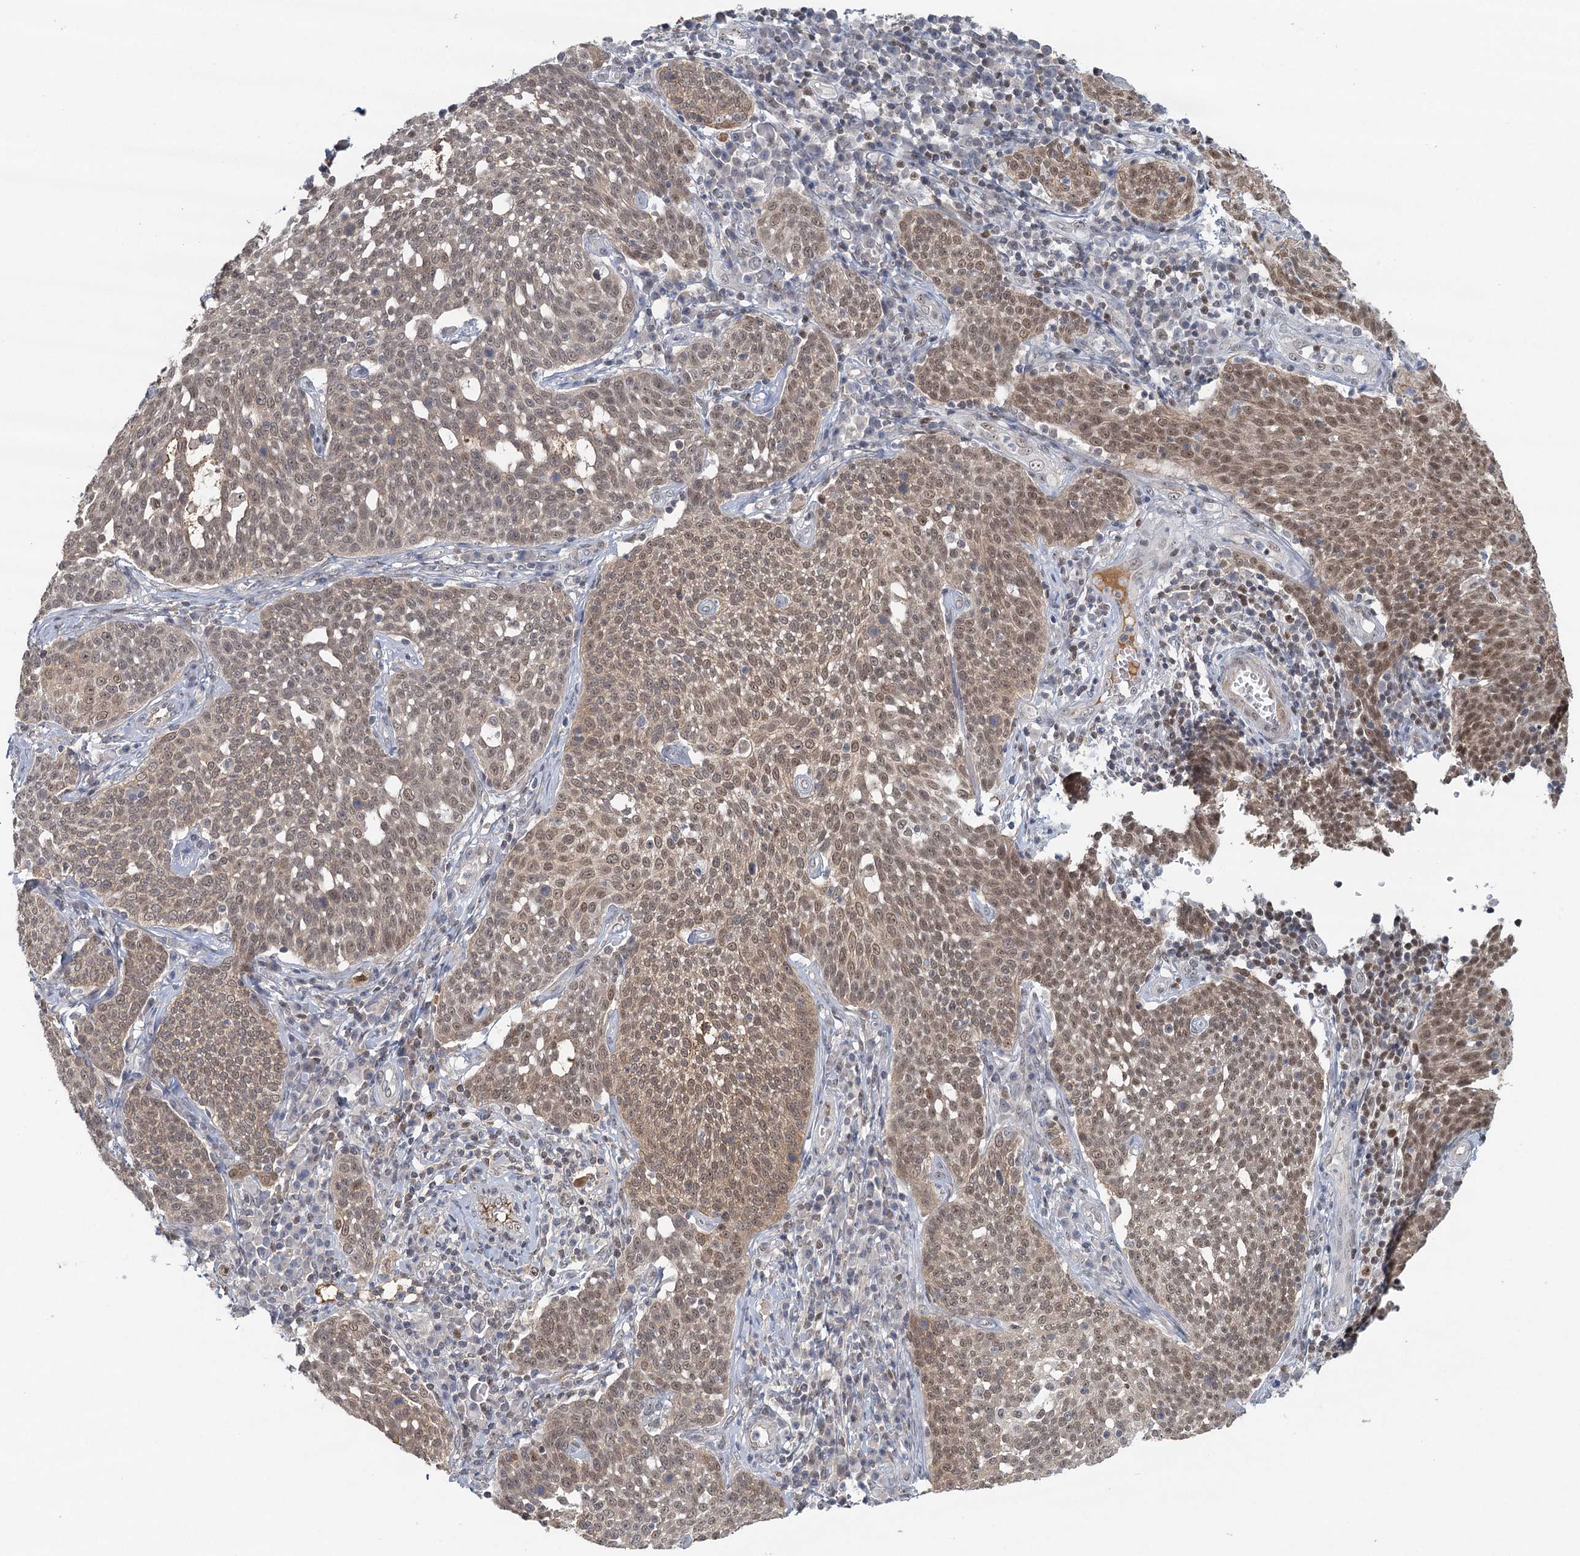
{"staining": {"intensity": "moderate", "quantity": "25%-75%", "location": "cytoplasmic/membranous,nuclear"}, "tissue": "cervical cancer", "cell_type": "Tumor cells", "image_type": "cancer", "snomed": [{"axis": "morphology", "description": "Squamous cell carcinoma, NOS"}, {"axis": "topography", "description": "Cervix"}], "caption": "Immunohistochemistry (IHC) (DAB) staining of human squamous cell carcinoma (cervical) displays moderate cytoplasmic/membranous and nuclear protein expression in about 25%-75% of tumor cells.", "gene": "GPATCH11", "patient": {"sex": "female", "age": 34}}